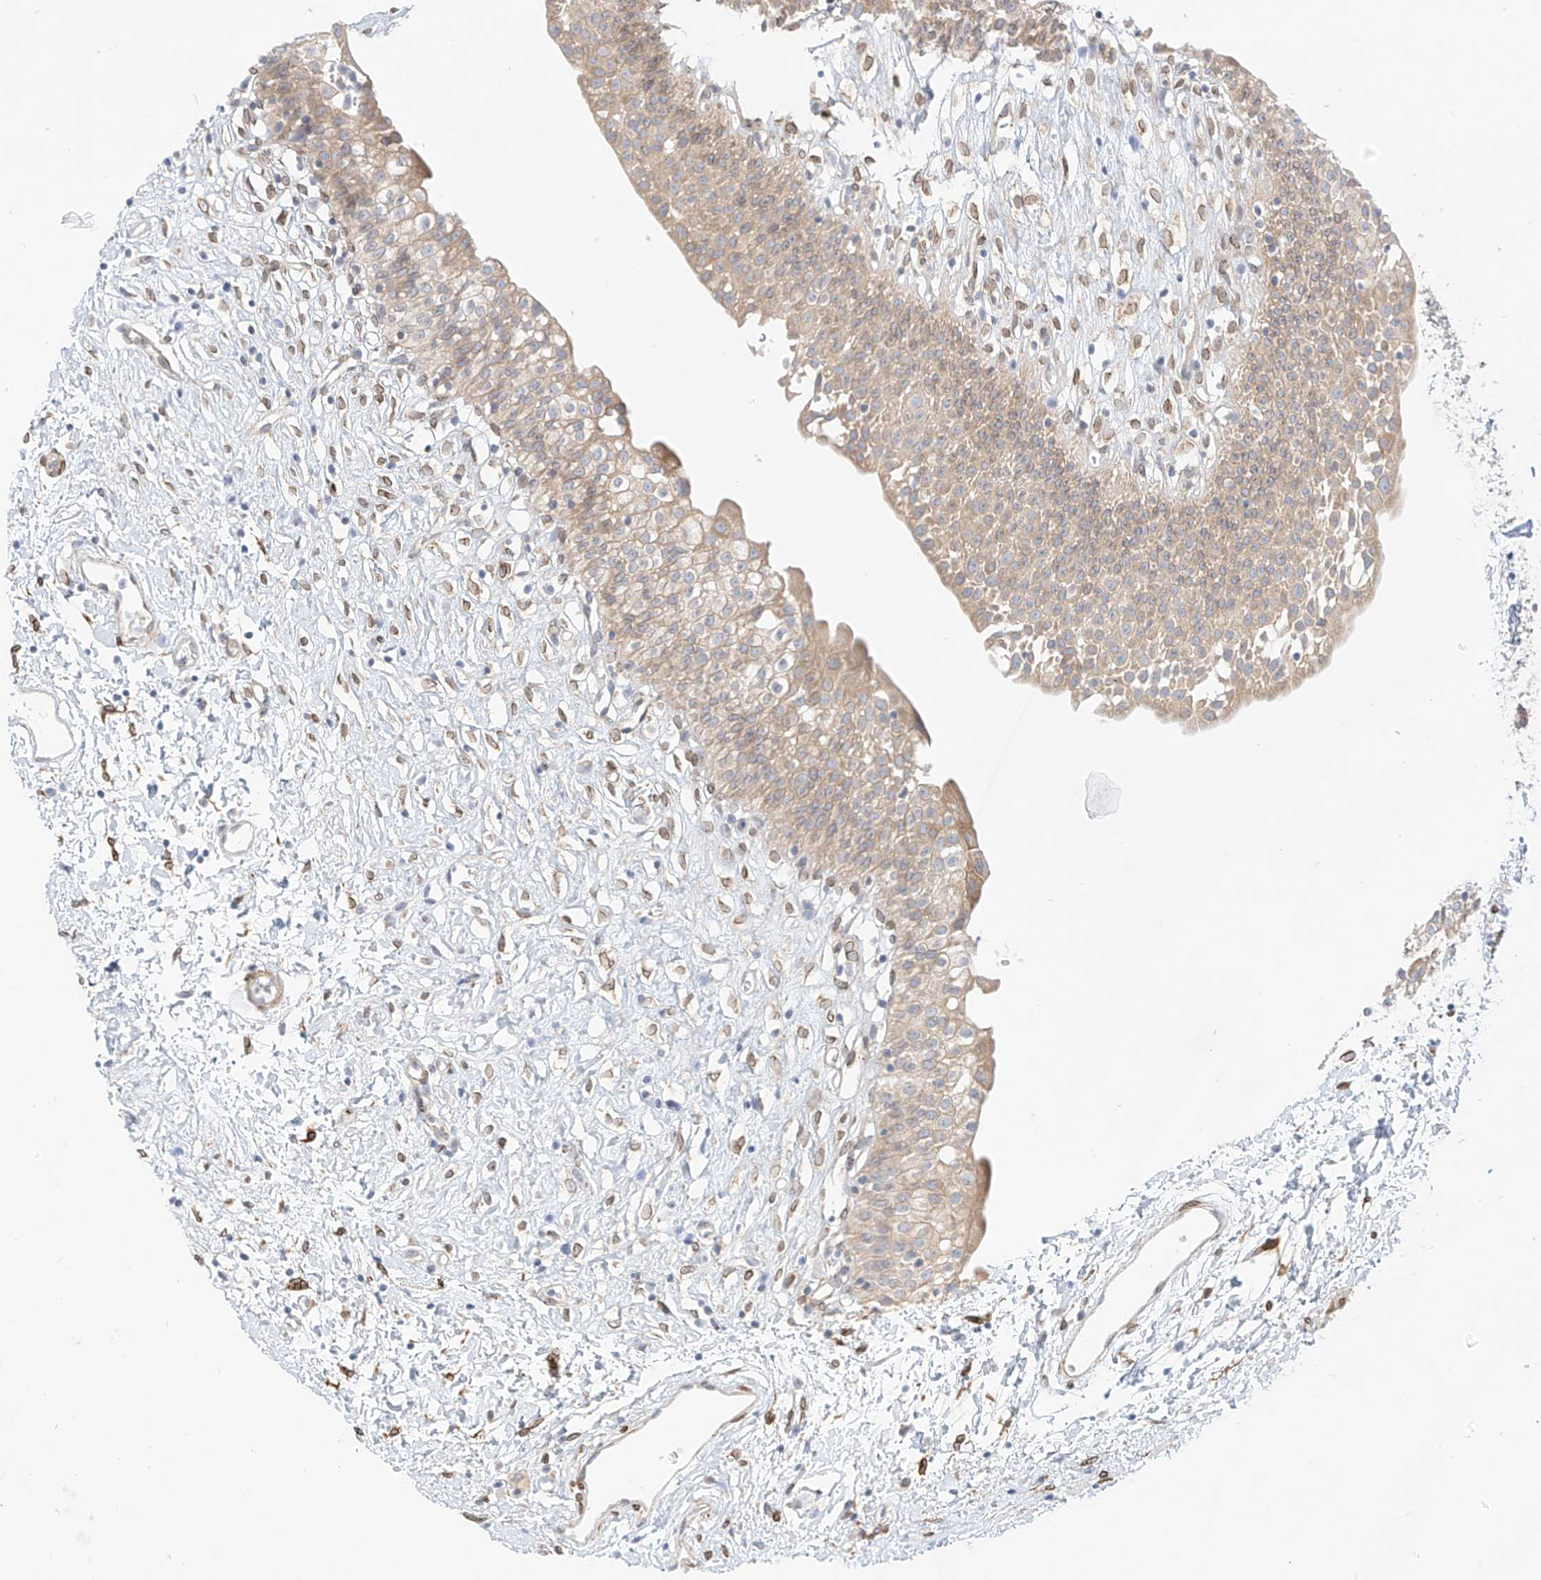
{"staining": {"intensity": "moderate", "quantity": "25%-75%", "location": "cytoplasmic/membranous"}, "tissue": "urinary bladder", "cell_type": "Urothelial cells", "image_type": "normal", "snomed": [{"axis": "morphology", "description": "Normal tissue, NOS"}, {"axis": "topography", "description": "Urinary bladder"}], "caption": "Immunohistochemical staining of unremarkable urinary bladder shows moderate cytoplasmic/membranous protein expression in about 25%-75% of urothelial cells.", "gene": "PCYOX1", "patient": {"sex": "male", "age": 51}}